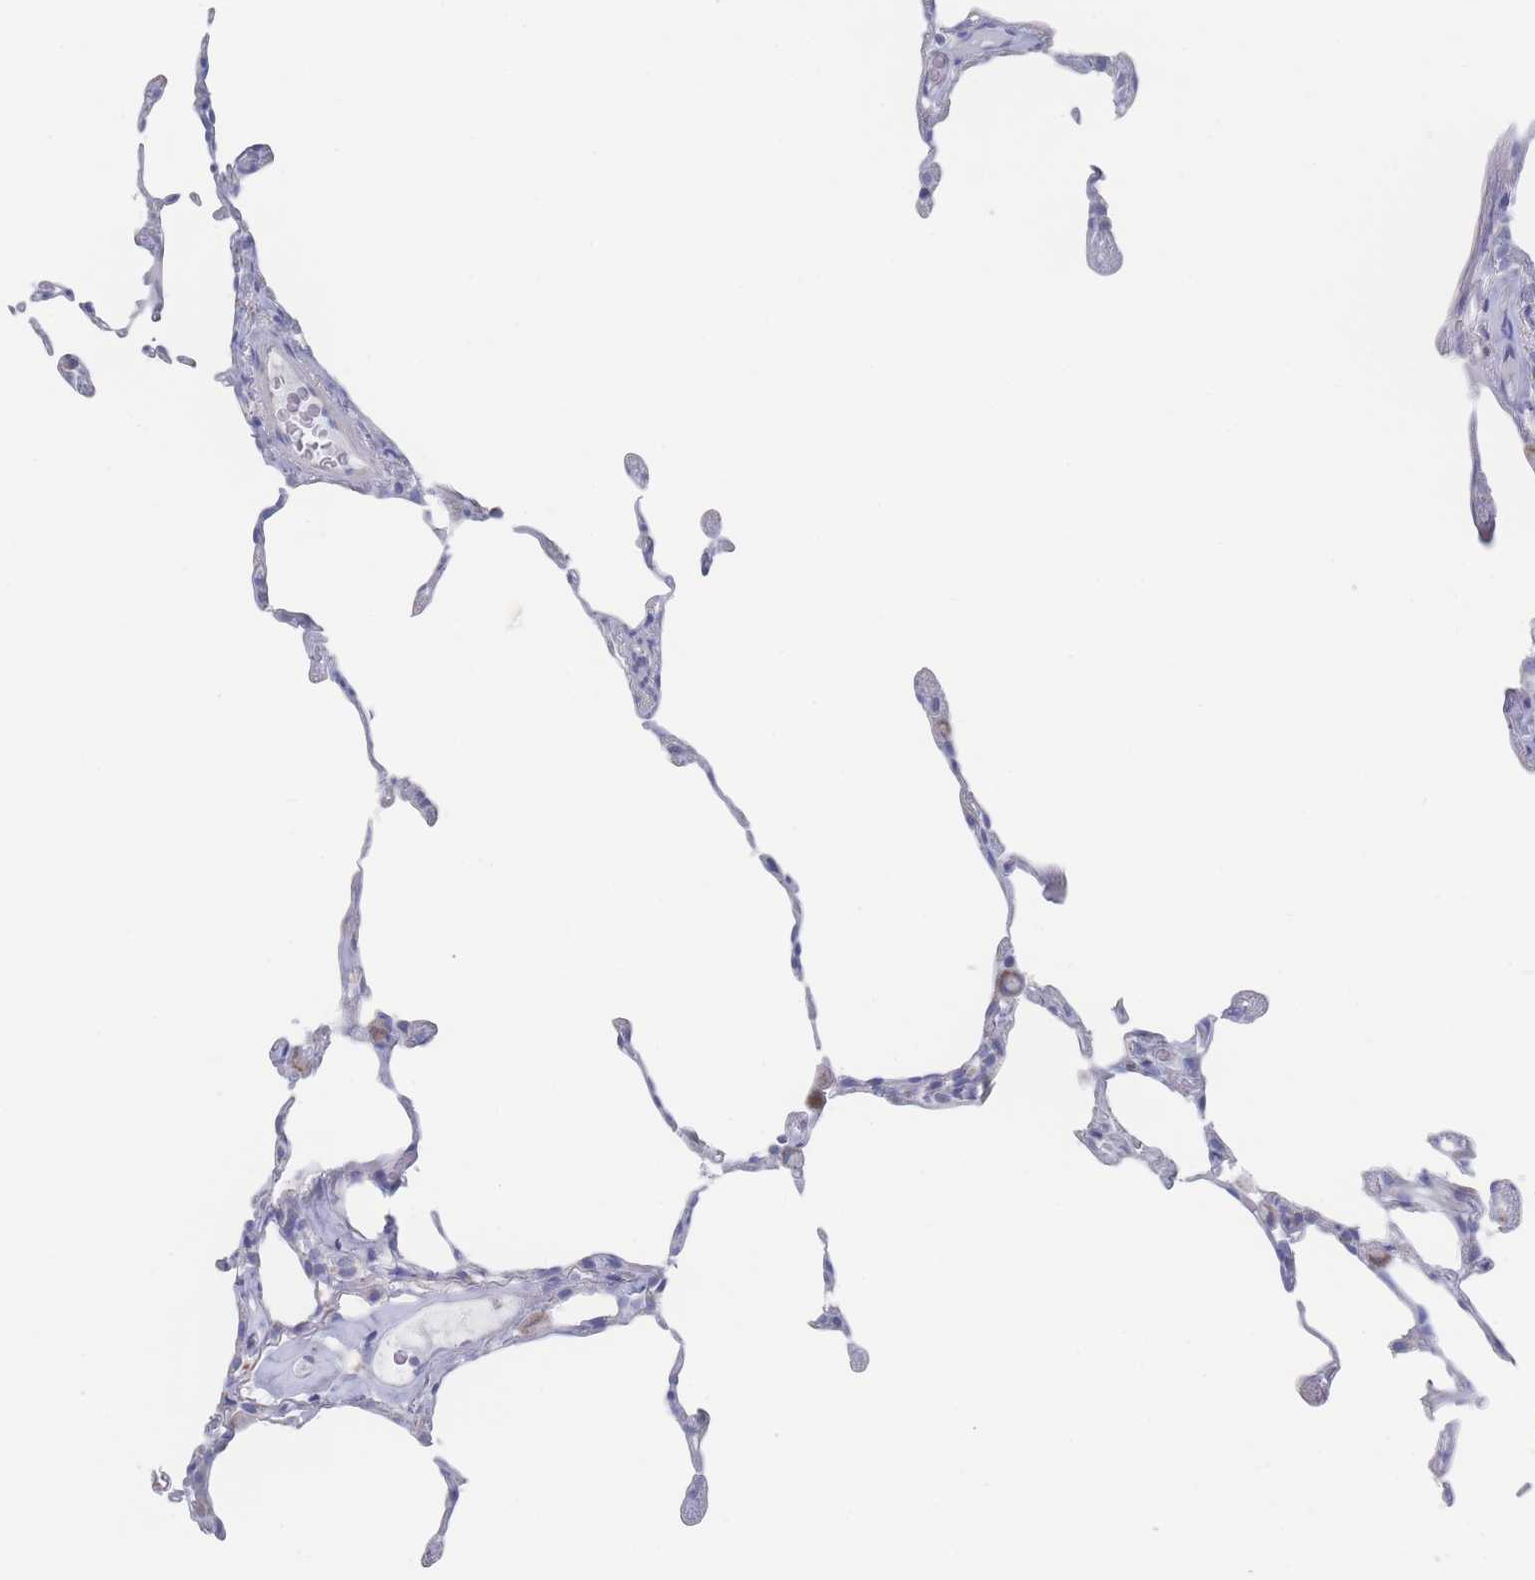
{"staining": {"intensity": "negative", "quantity": "none", "location": "none"}, "tissue": "lung", "cell_type": "Alveolar cells", "image_type": "normal", "snomed": [{"axis": "morphology", "description": "Normal tissue, NOS"}, {"axis": "topography", "description": "Lung"}], "caption": "High power microscopy photomicrograph of an immunohistochemistry (IHC) photomicrograph of benign lung, revealing no significant expression in alveolar cells.", "gene": "SNPH", "patient": {"sex": "female", "age": 57}}